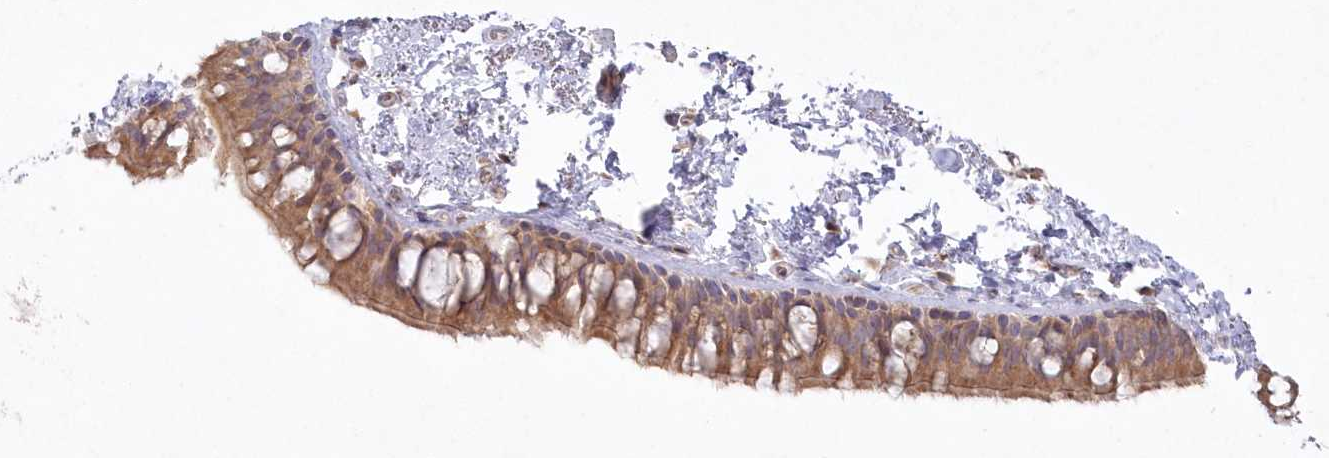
{"staining": {"intensity": "moderate", "quantity": ">75%", "location": "cytoplasmic/membranous"}, "tissue": "bronchus", "cell_type": "Respiratory epithelial cells", "image_type": "normal", "snomed": [{"axis": "morphology", "description": "Normal tissue, NOS"}, {"axis": "topography", "description": "Cartilage tissue"}, {"axis": "topography", "description": "Bronchus"}], "caption": "Bronchus stained with immunohistochemistry shows moderate cytoplasmic/membranous positivity in about >75% of respiratory epithelial cells.", "gene": "ARSB", "patient": {"sex": "female", "age": 73}}